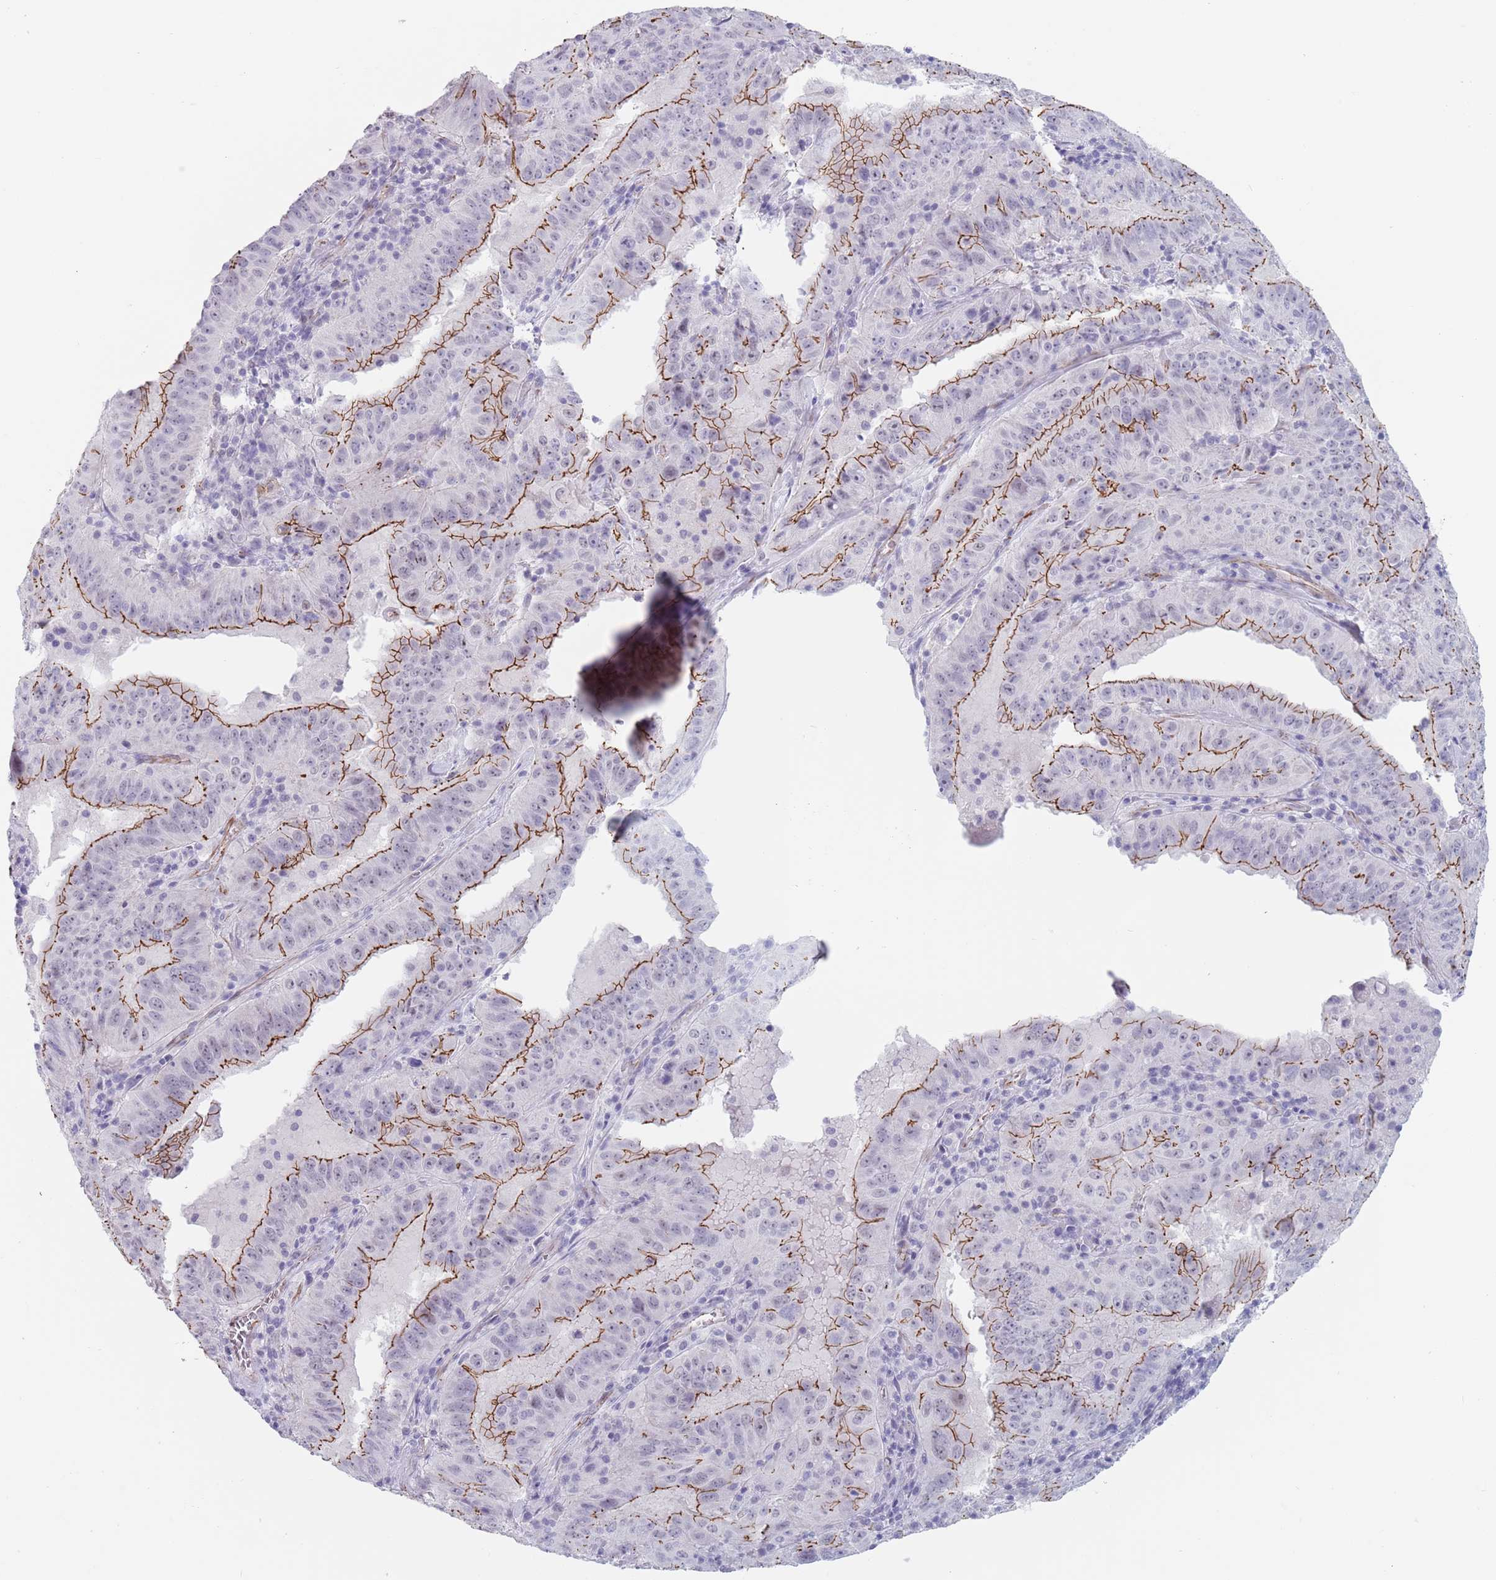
{"staining": {"intensity": "moderate", "quantity": "25%-75%", "location": "cytoplasmic/membranous"}, "tissue": "pancreatic cancer", "cell_type": "Tumor cells", "image_type": "cancer", "snomed": [{"axis": "morphology", "description": "Adenocarcinoma, NOS"}, {"axis": "topography", "description": "Pancreas"}], "caption": "IHC staining of adenocarcinoma (pancreatic), which reveals medium levels of moderate cytoplasmic/membranous expression in approximately 25%-75% of tumor cells indicating moderate cytoplasmic/membranous protein expression. The staining was performed using DAB (brown) for protein detection and nuclei were counterstained in hematoxylin (blue).", "gene": "OR5A2", "patient": {"sex": "male", "age": 63}}